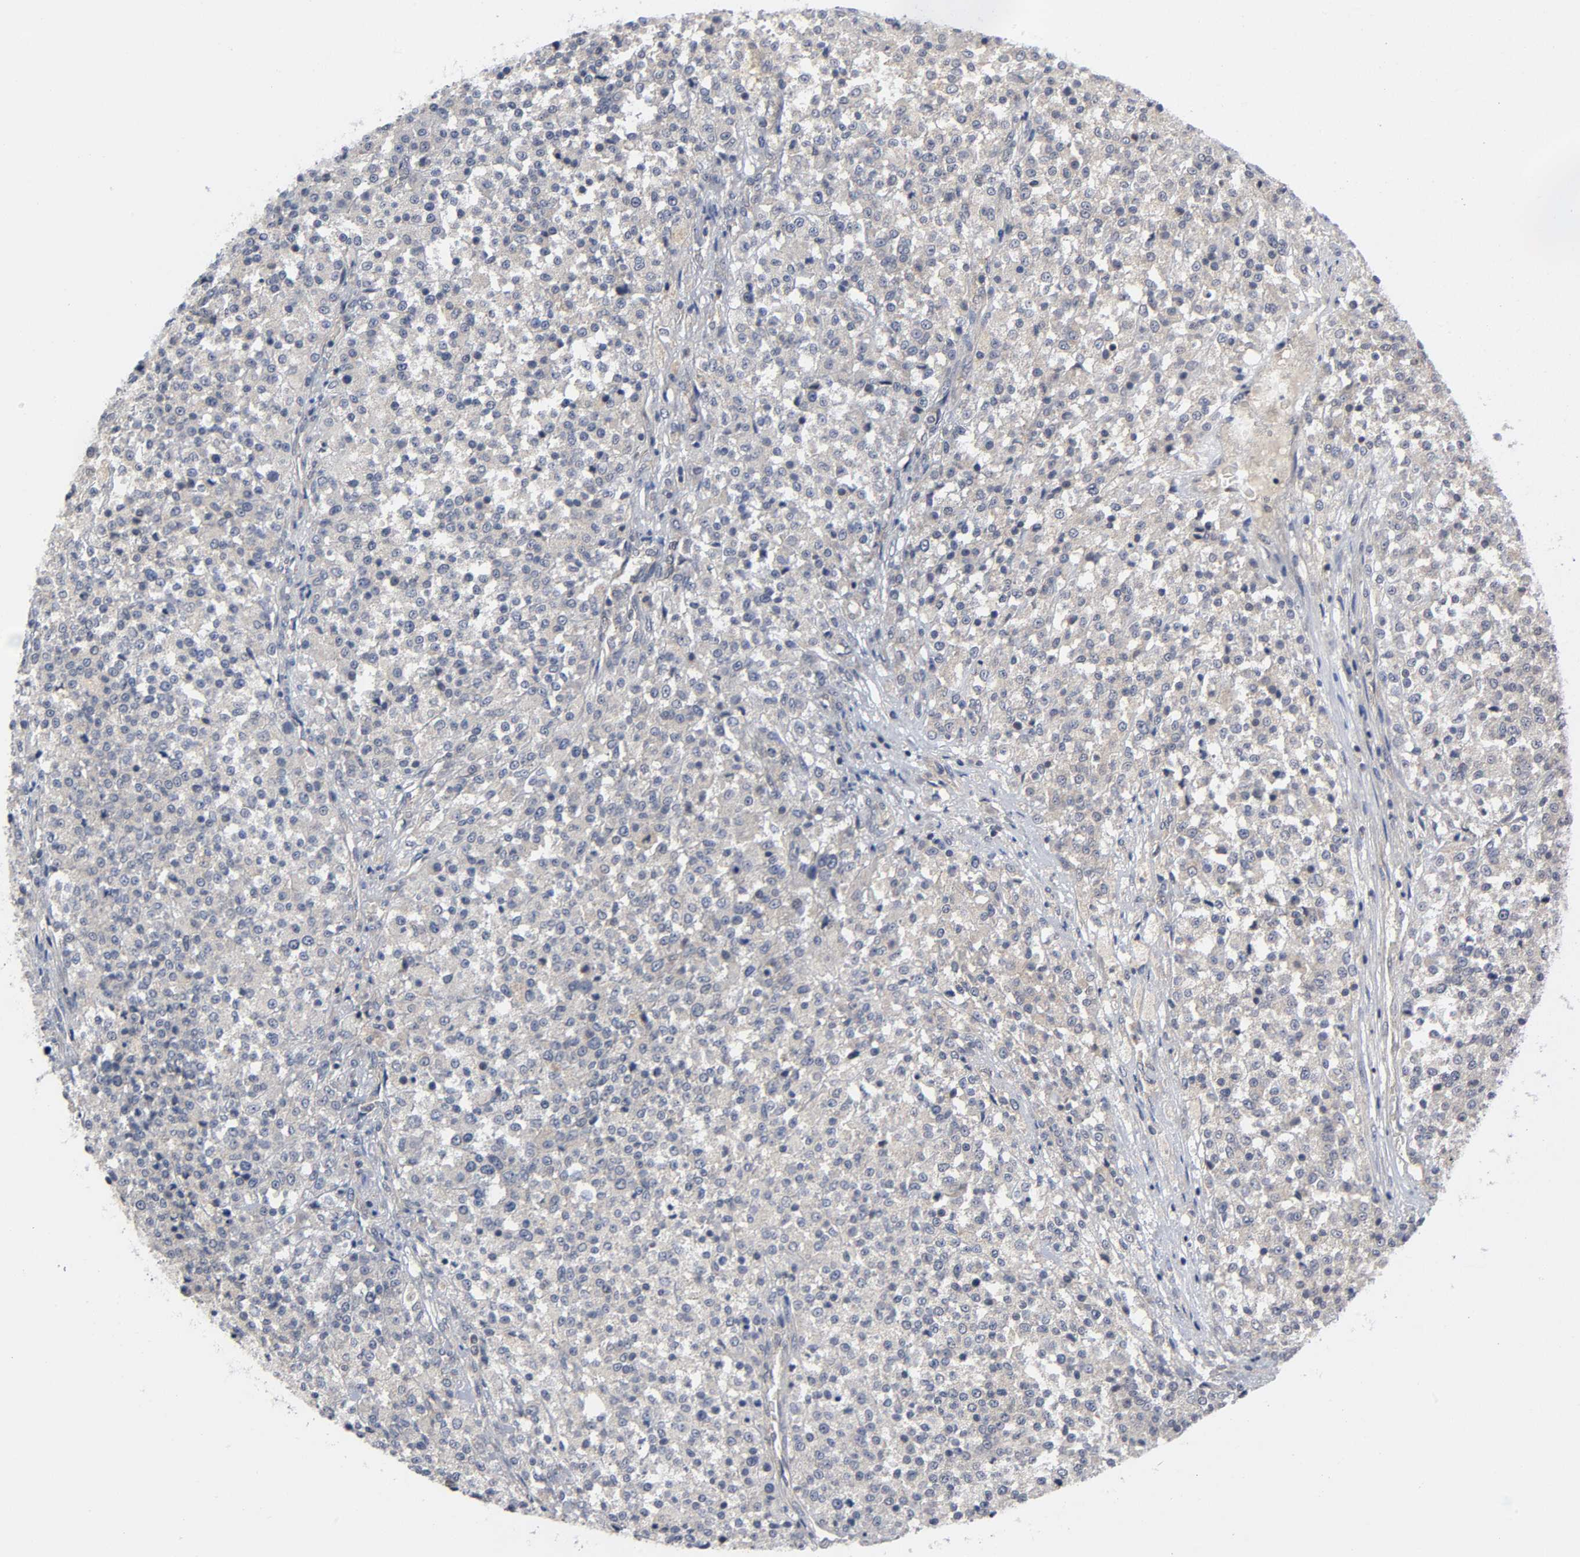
{"staining": {"intensity": "moderate", "quantity": "25%-75%", "location": "cytoplasmic/membranous"}, "tissue": "testis cancer", "cell_type": "Tumor cells", "image_type": "cancer", "snomed": [{"axis": "morphology", "description": "Seminoma, NOS"}, {"axis": "topography", "description": "Testis"}], "caption": "Protein expression analysis of testis cancer exhibits moderate cytoplasmic/membranous positivity in about 25%-75% of tumor cells. The staining is performed using DAB (3,3'-diaminobenzidine) brown chromogen to label protein expression. The nuclei are counter-stained blue using hematoxylin.", "gene": "MAPK8", "patient": {"sex": "male", "age": 59}}